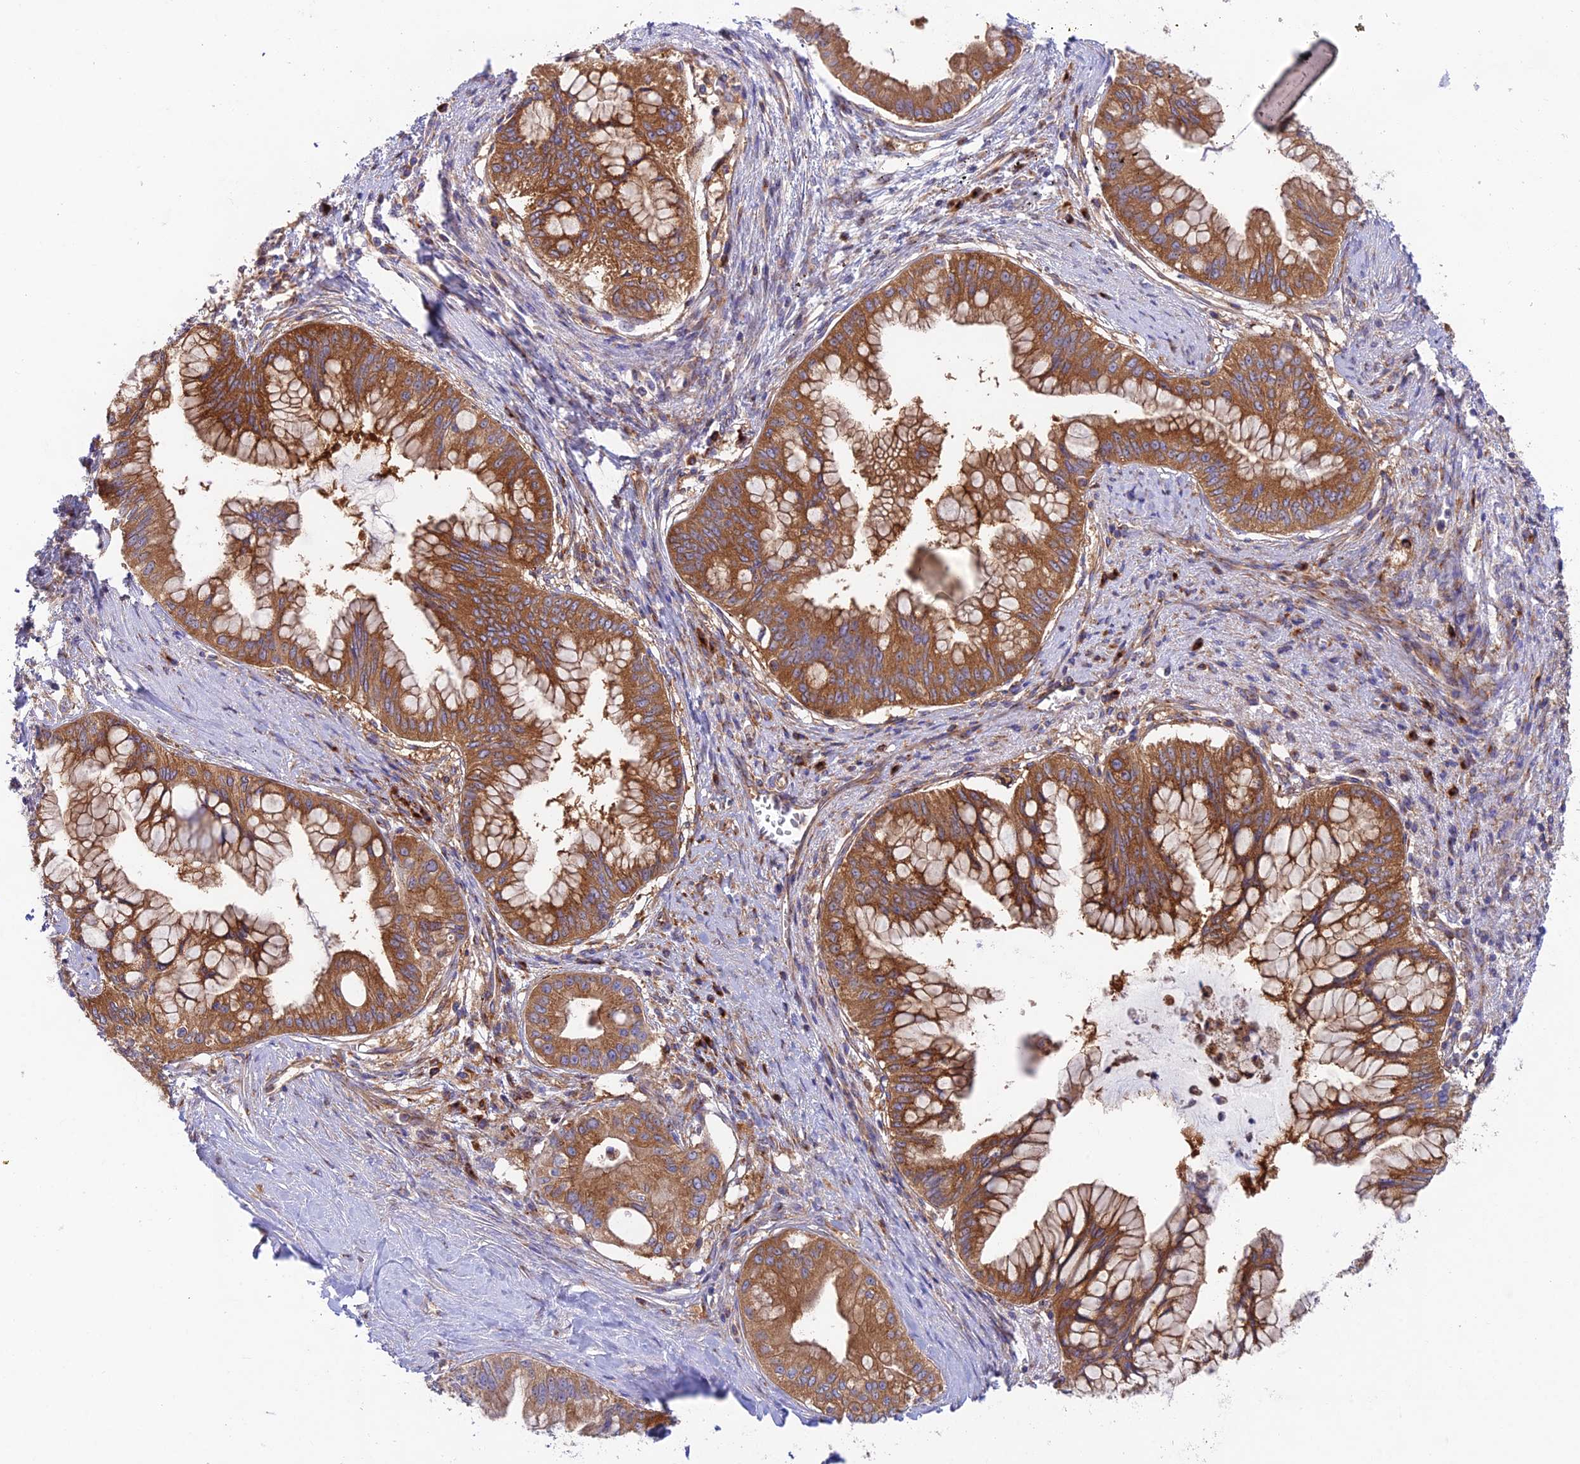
{"staining": {"intensity": "strong", "quantity": ">75%", "location": "cytoplasmic/membranous"}, "tissue": "pancreatic cancer", "cell_type": "Tumor cells", "image_type": "cancer", "snomed": [{"axis": "morphology", "description": "Adenocarcinoma, NOS"}, {"axis": "topography", "description": "Pancreas"}], "caption": "Strong cytoplasmic/membranous staining for a protein is identified in about >75% of tumor cells of adenocarcinoma (pancreatic) using immunohistochemistry (IHC).", "gene": "GOLGA3", "patient": {"sex": "male", "age": 46}}